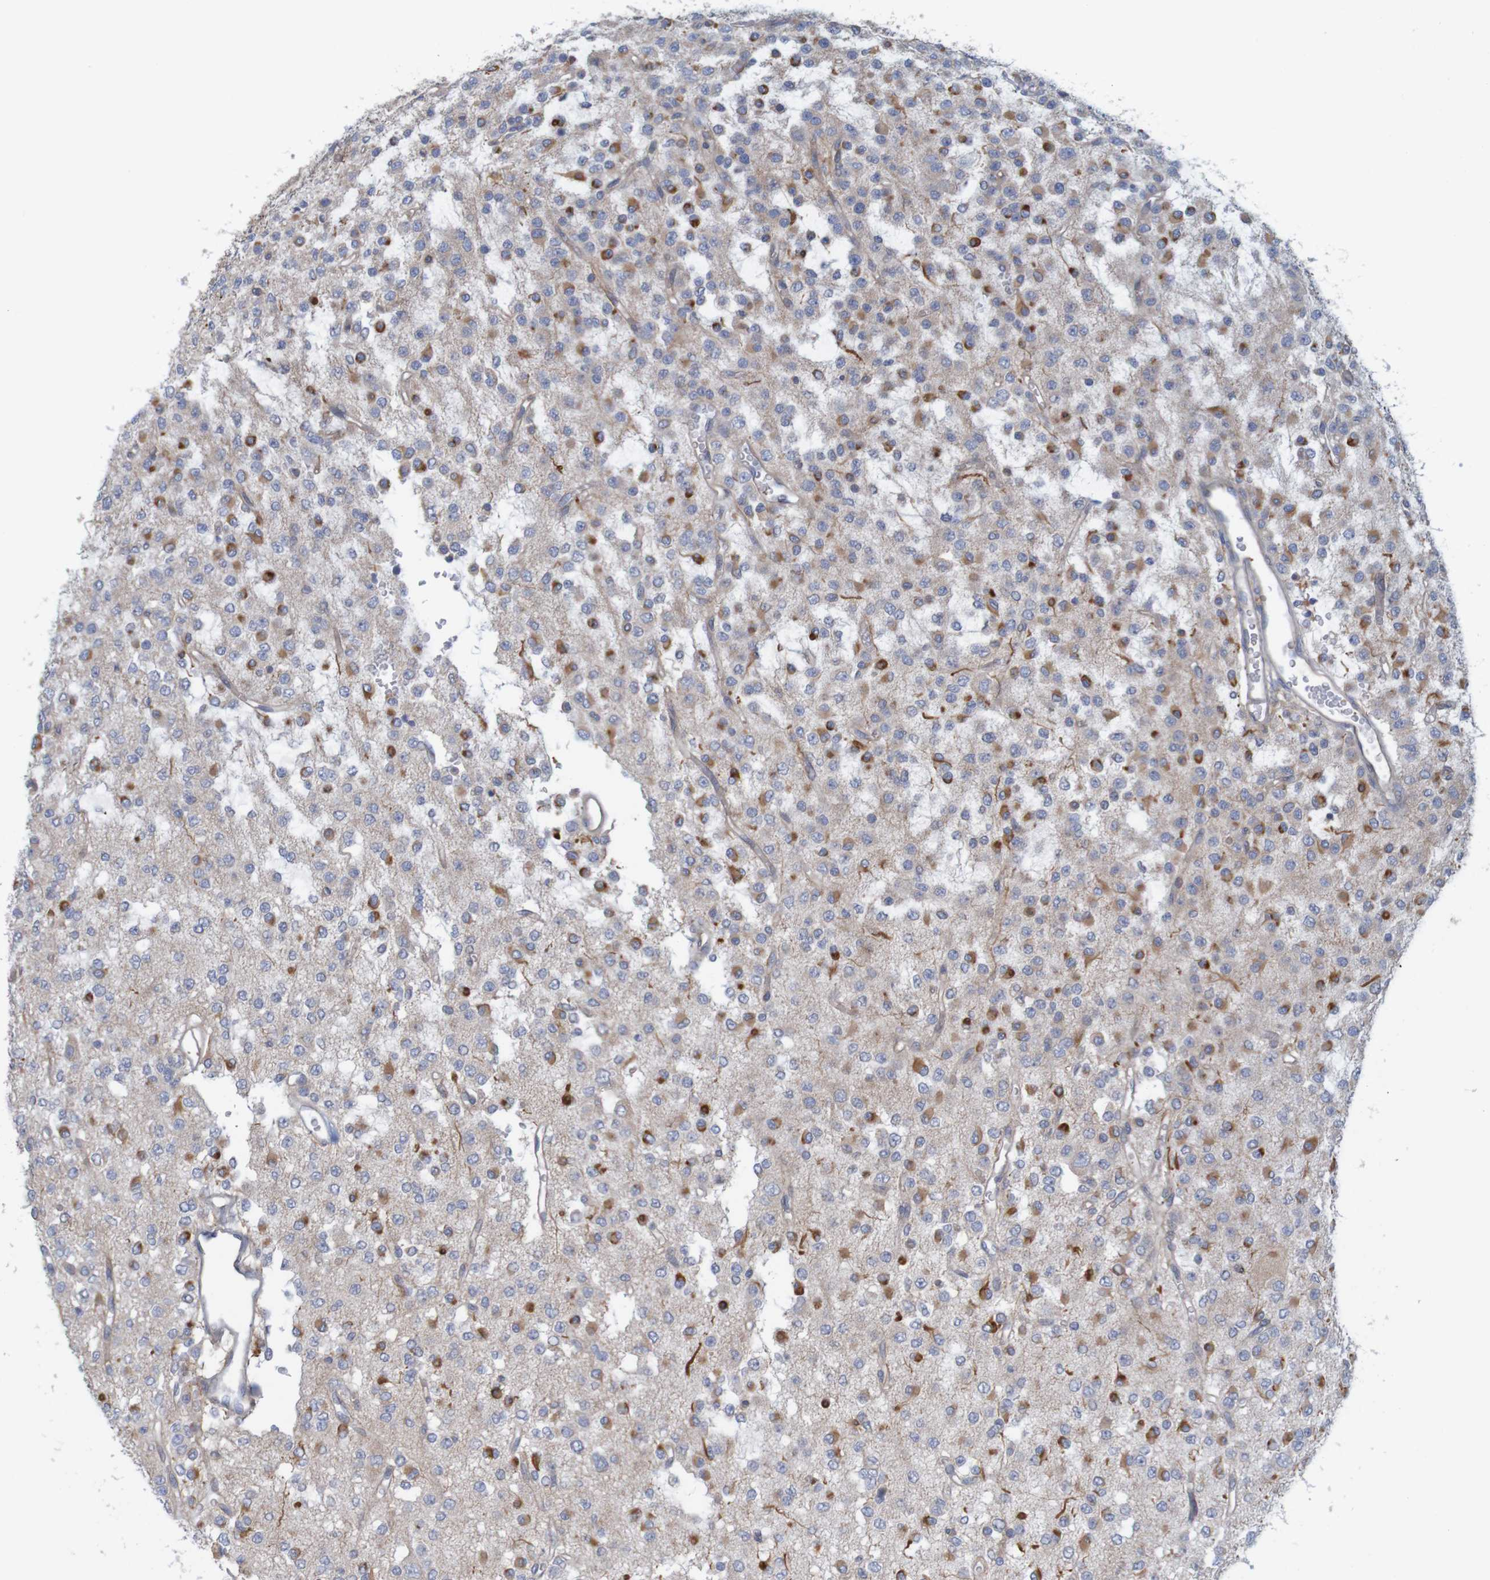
{"staining": {"intensity": "moderate", "quantity": "25%-75%", "location": "cytoplasmic/membranous"}, "tissue": "glioma", "cell_type": "Tumor cells", "image_type": "cancer", "snomed": [{"axis": "morphology", "description": "Glioma, malignant, Low grade"}, {"axis": "topography", "description": "Brain"}], "caption": "The image exhibits staining of glioma, revealing moderate cytoplasmic/membranous protein staining (brown color) within tumor cells.", "gene": "KRT23", "patient": {"sex": "male", "age": 38}}